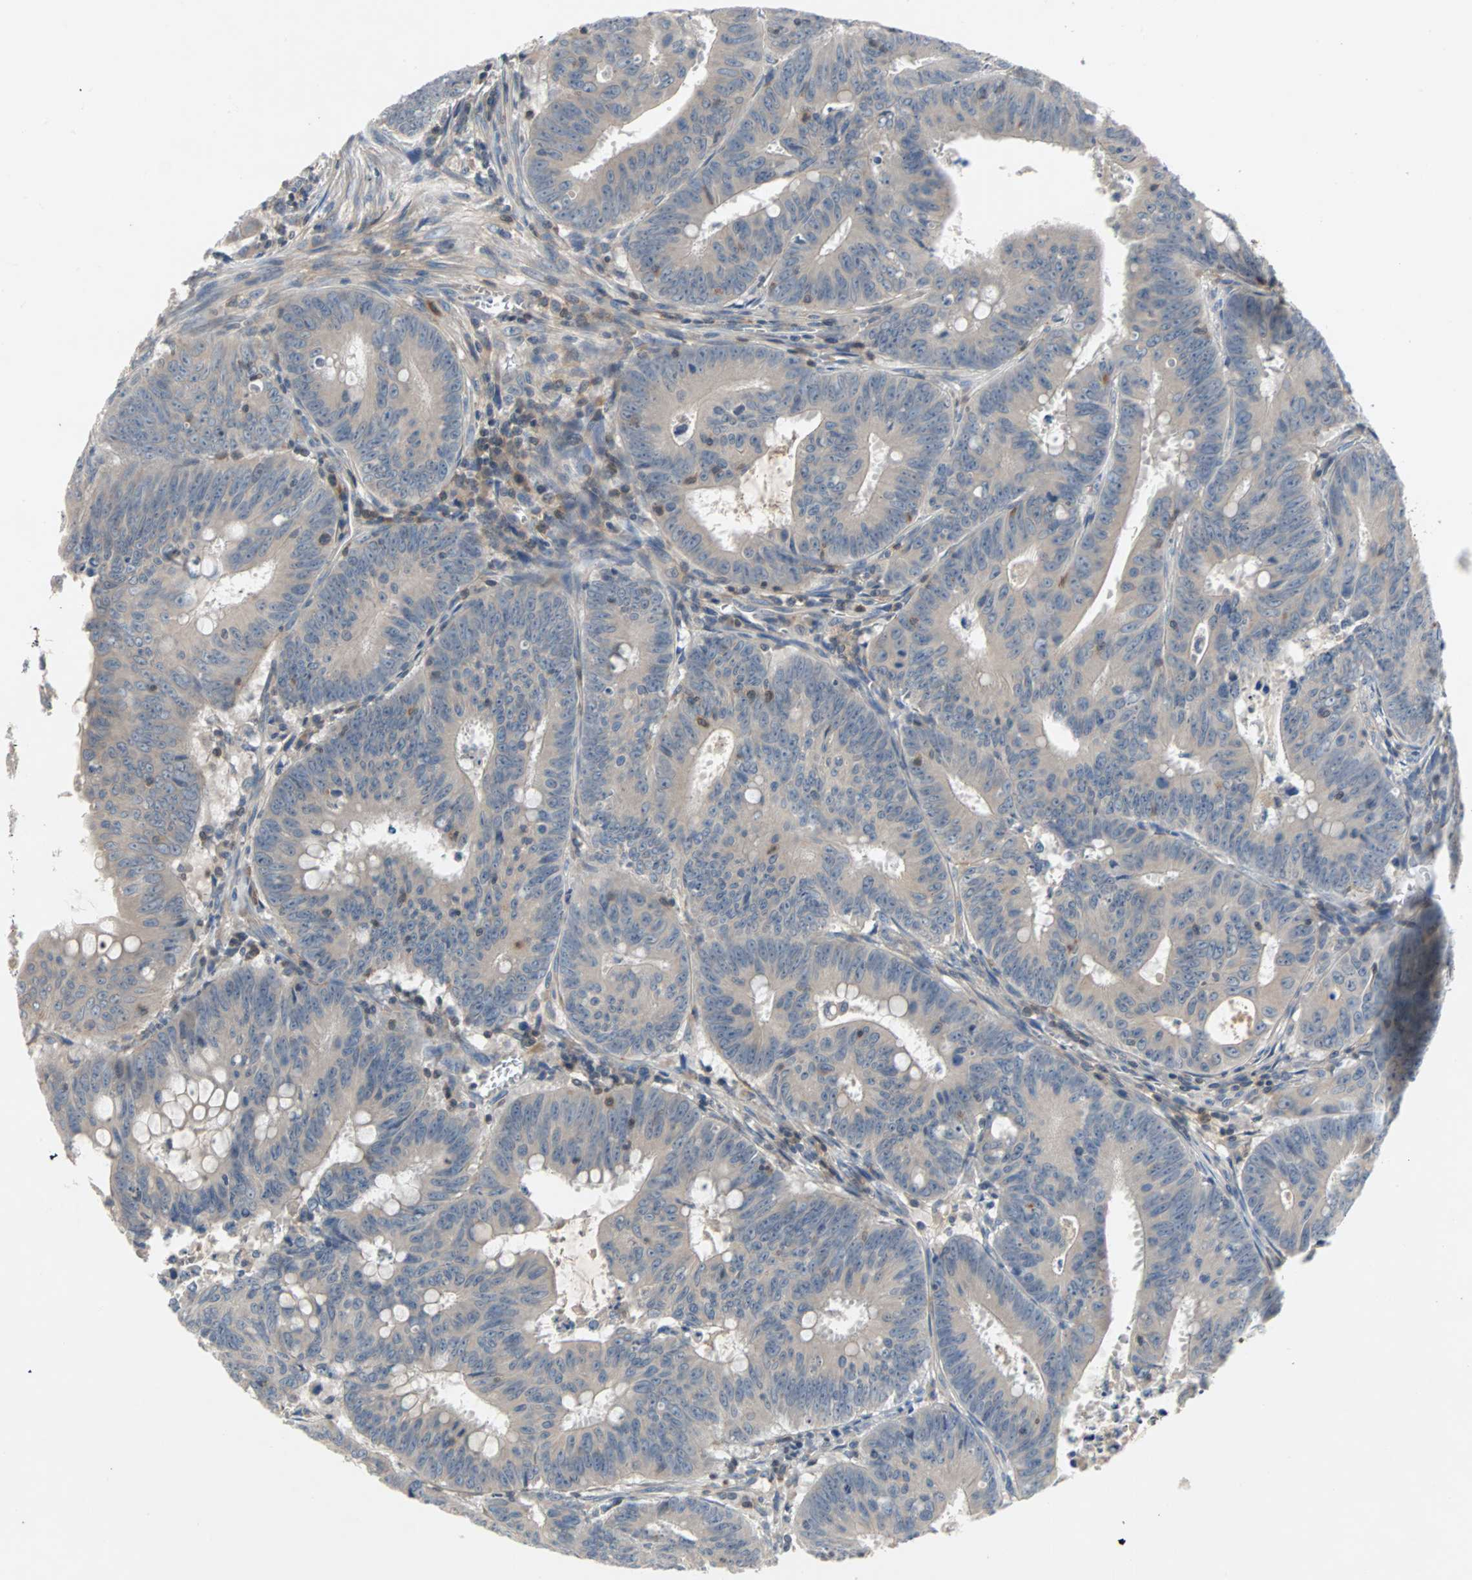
{"staining": {"intensity": "negative", "quantity": "none", "location": "none"}, "tissue": "colorectal cancer", "cell_type": "Tumor cells", "image_type": "cancer", "snomed": [{"axis": "morphology", "description": "Adenocarcinoma, NOS"}, {"axis": "topography", "description": "Colon"}], "caption": "Tumor cells are negative for protein expression in human colorectal cancer (adenocarcinoma).", "gene": "MAP4K1", "patient": {"sex": "male", "age": 45}}